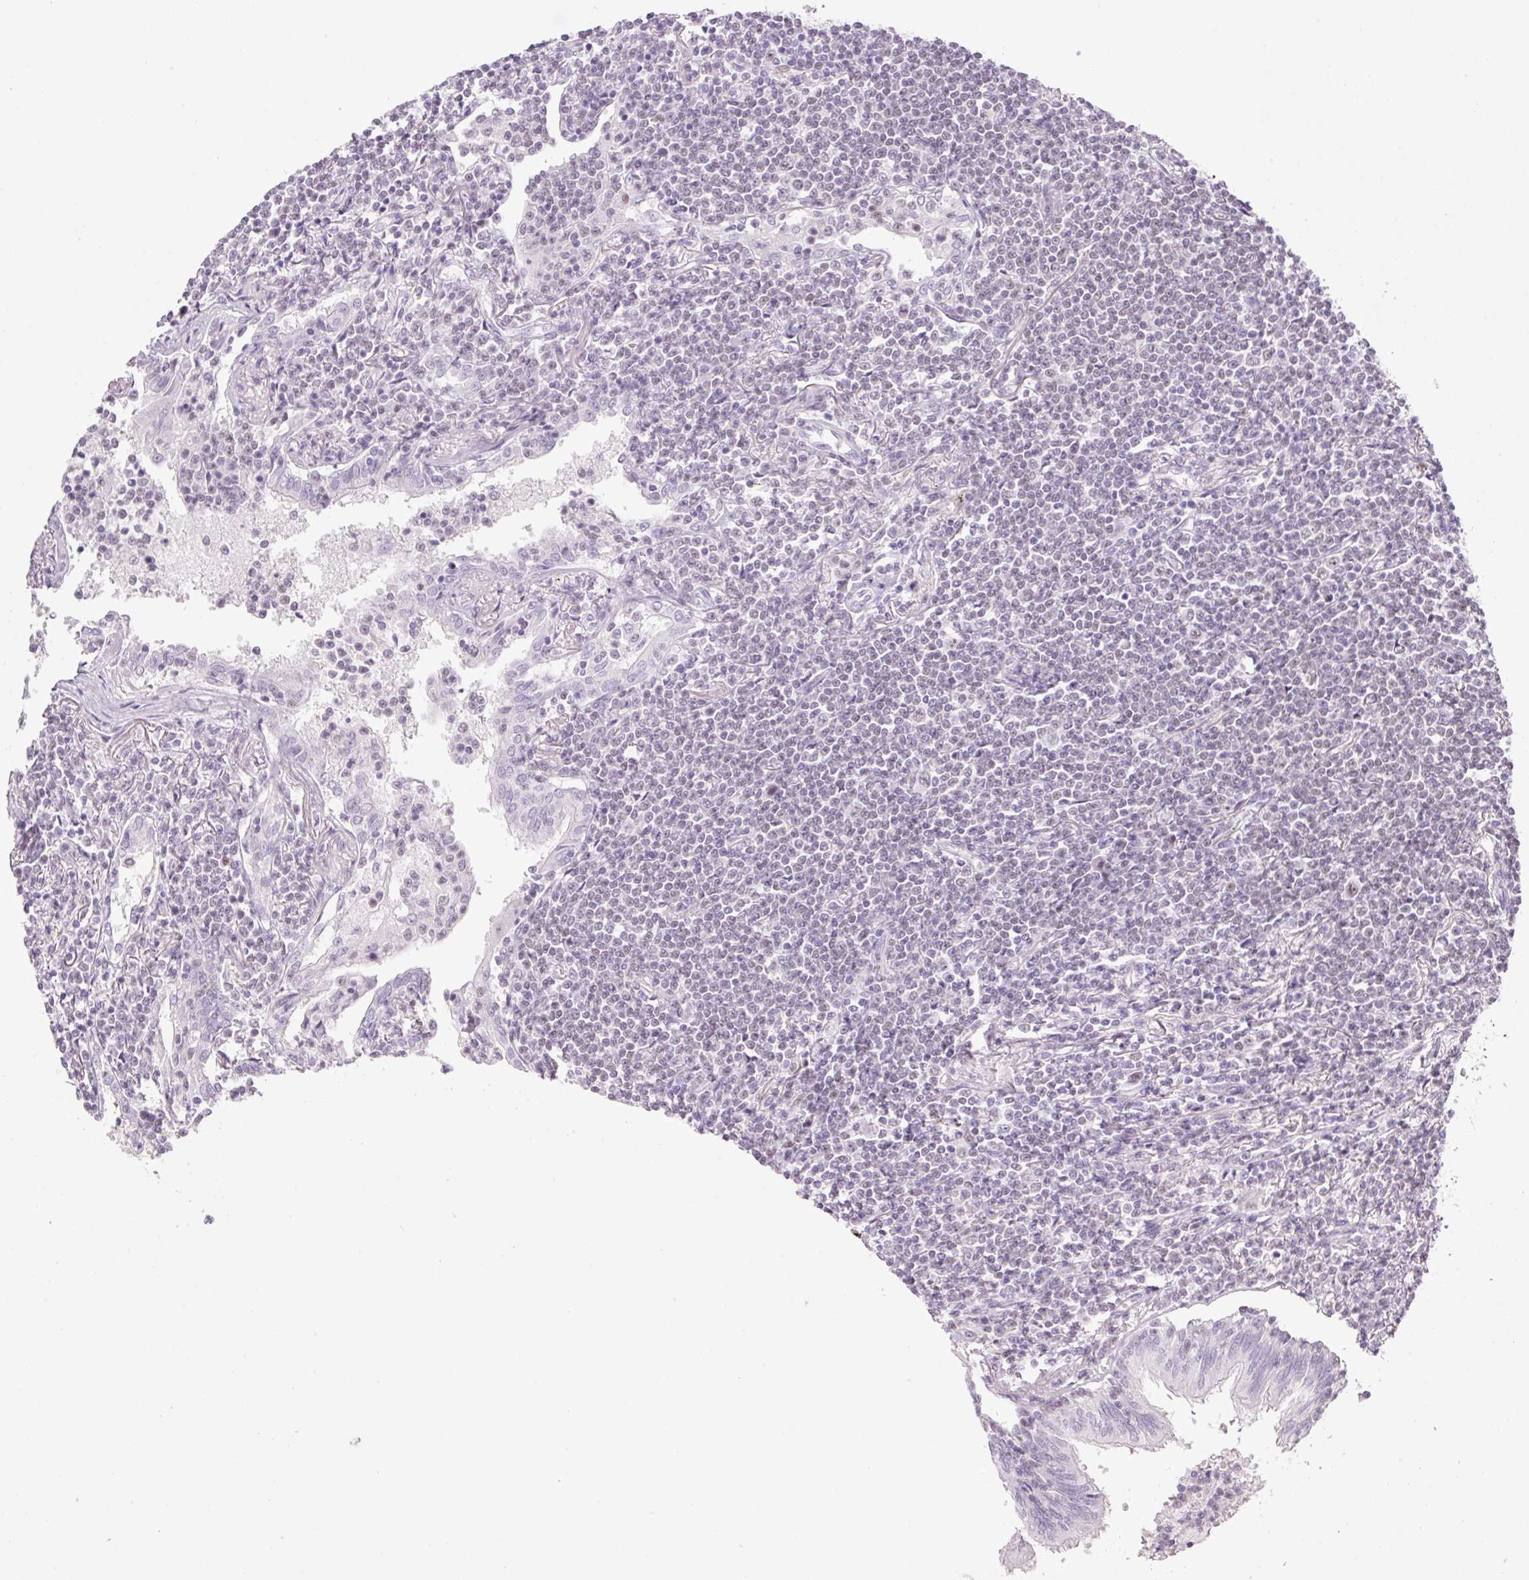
{"staining": {"intensity": "negative", "quantity": "none", "location": "none"}, "tissue": "lymphoma", "cell_type": "Tumor cells", "image_type": "cancer", "snomed": [{"axis": "morphology", "description": "Malignant lymphoma, non-Hodgkin's type, Low grade"}, {"axis": "topography", "description": "Lung"}], "caption": "IHC micrograph of lymphoma stained for a protein (brown), which displays no staining in tumor cells.", "gene": "TLE3", "patient": {"sex": "female", "age": 71}}